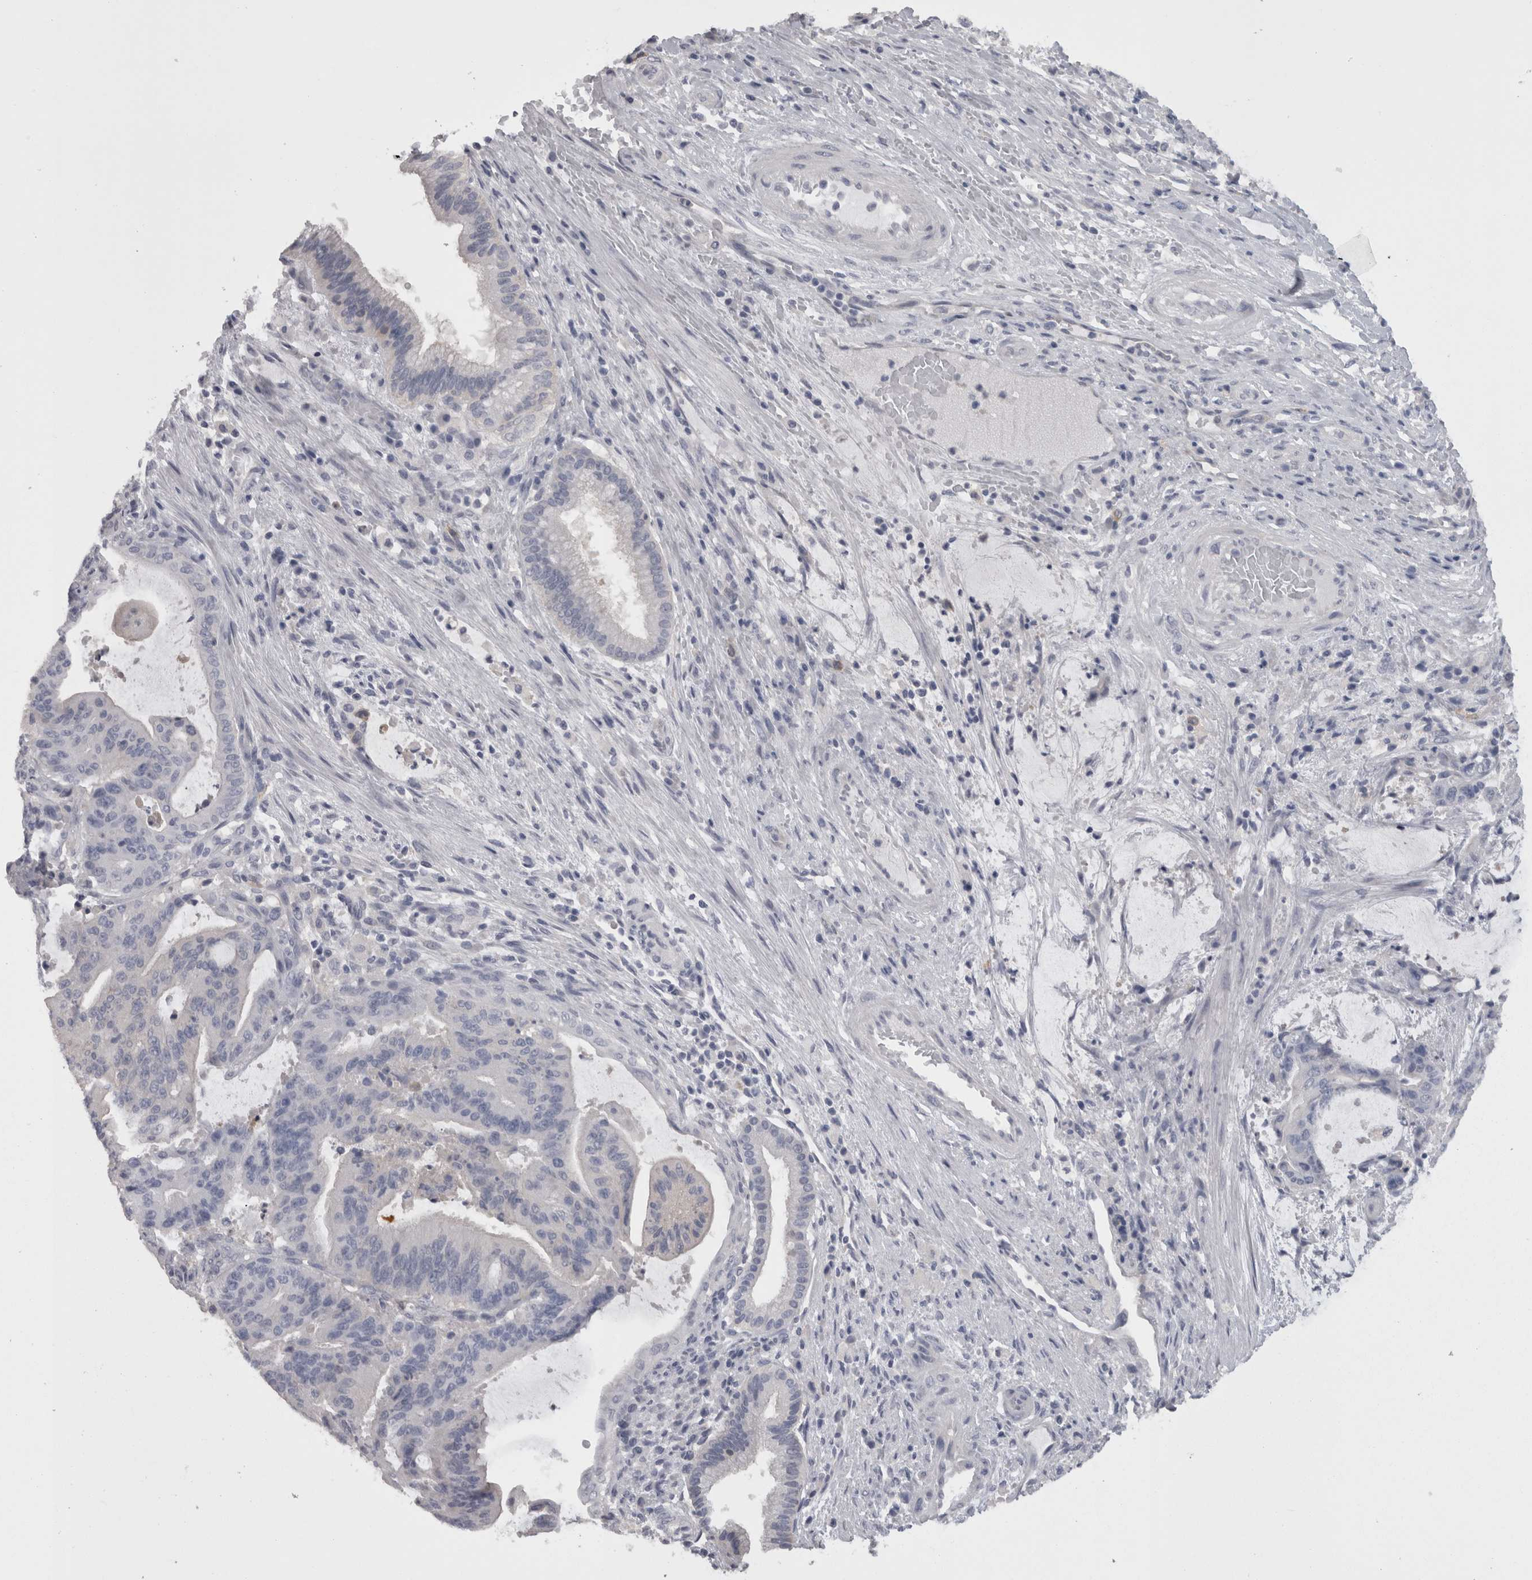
{"staining": {"intensity": "negative", "quantity": "none", "location": "none"}, "tissue": "liver cancer", "cell_type": "Tumor cells", "image_type": "cancer", "snomed": [{"axis": "morphology", "description": "Normal tissue, NOS"}, {"axis": "morphology", "description": "Cholangiocarcinoma"}, {"axis": "topography", "description": "Liver"}, {"axis": "topography", "description": "Peripheral nerve tissue"}], "caption": "IHC of human liver cholangiocarcinoma shows no positivity in tumor cells.", "gene": "CAMK2D", "patient": {"sex": "female", "age": 73}}